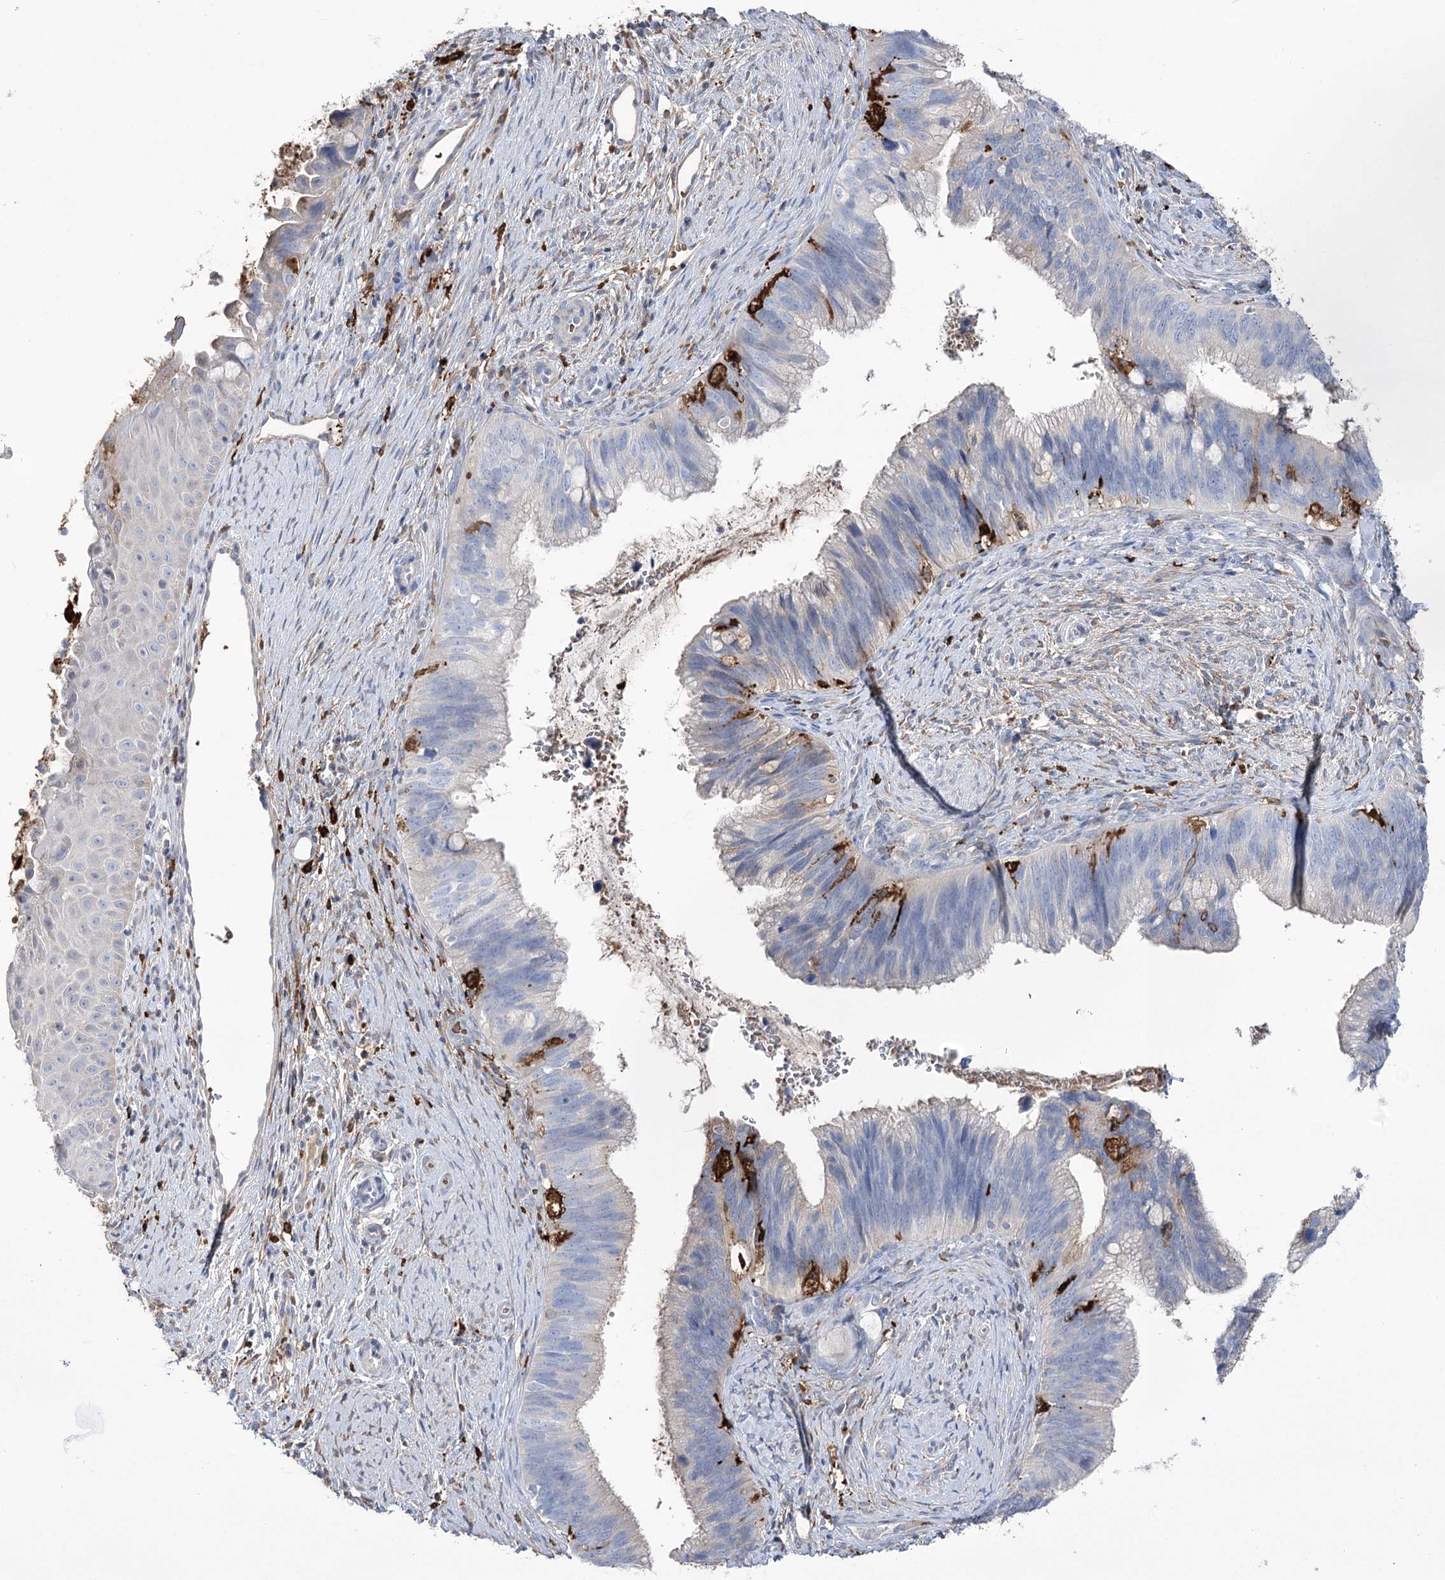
{"staining": {"intensity": "negative", "quantity": "none", "location": "none"}, "tissue": "cervical cancer", "cell_type": "Tumor cells", "image_type": "cancer", "snomed": [{"axis": "morphology", "description": "Adenocarcinoma, NOS"}, {"axis": "topography", "description": "Cervix"}], "caption": "An immunohistochemistry micrograph of cervical cancer is shown. There is no staining in tumor cells of cervical cancer.", "gene": "ZNF622", "patient": {"sex": "female", "age": 42}}